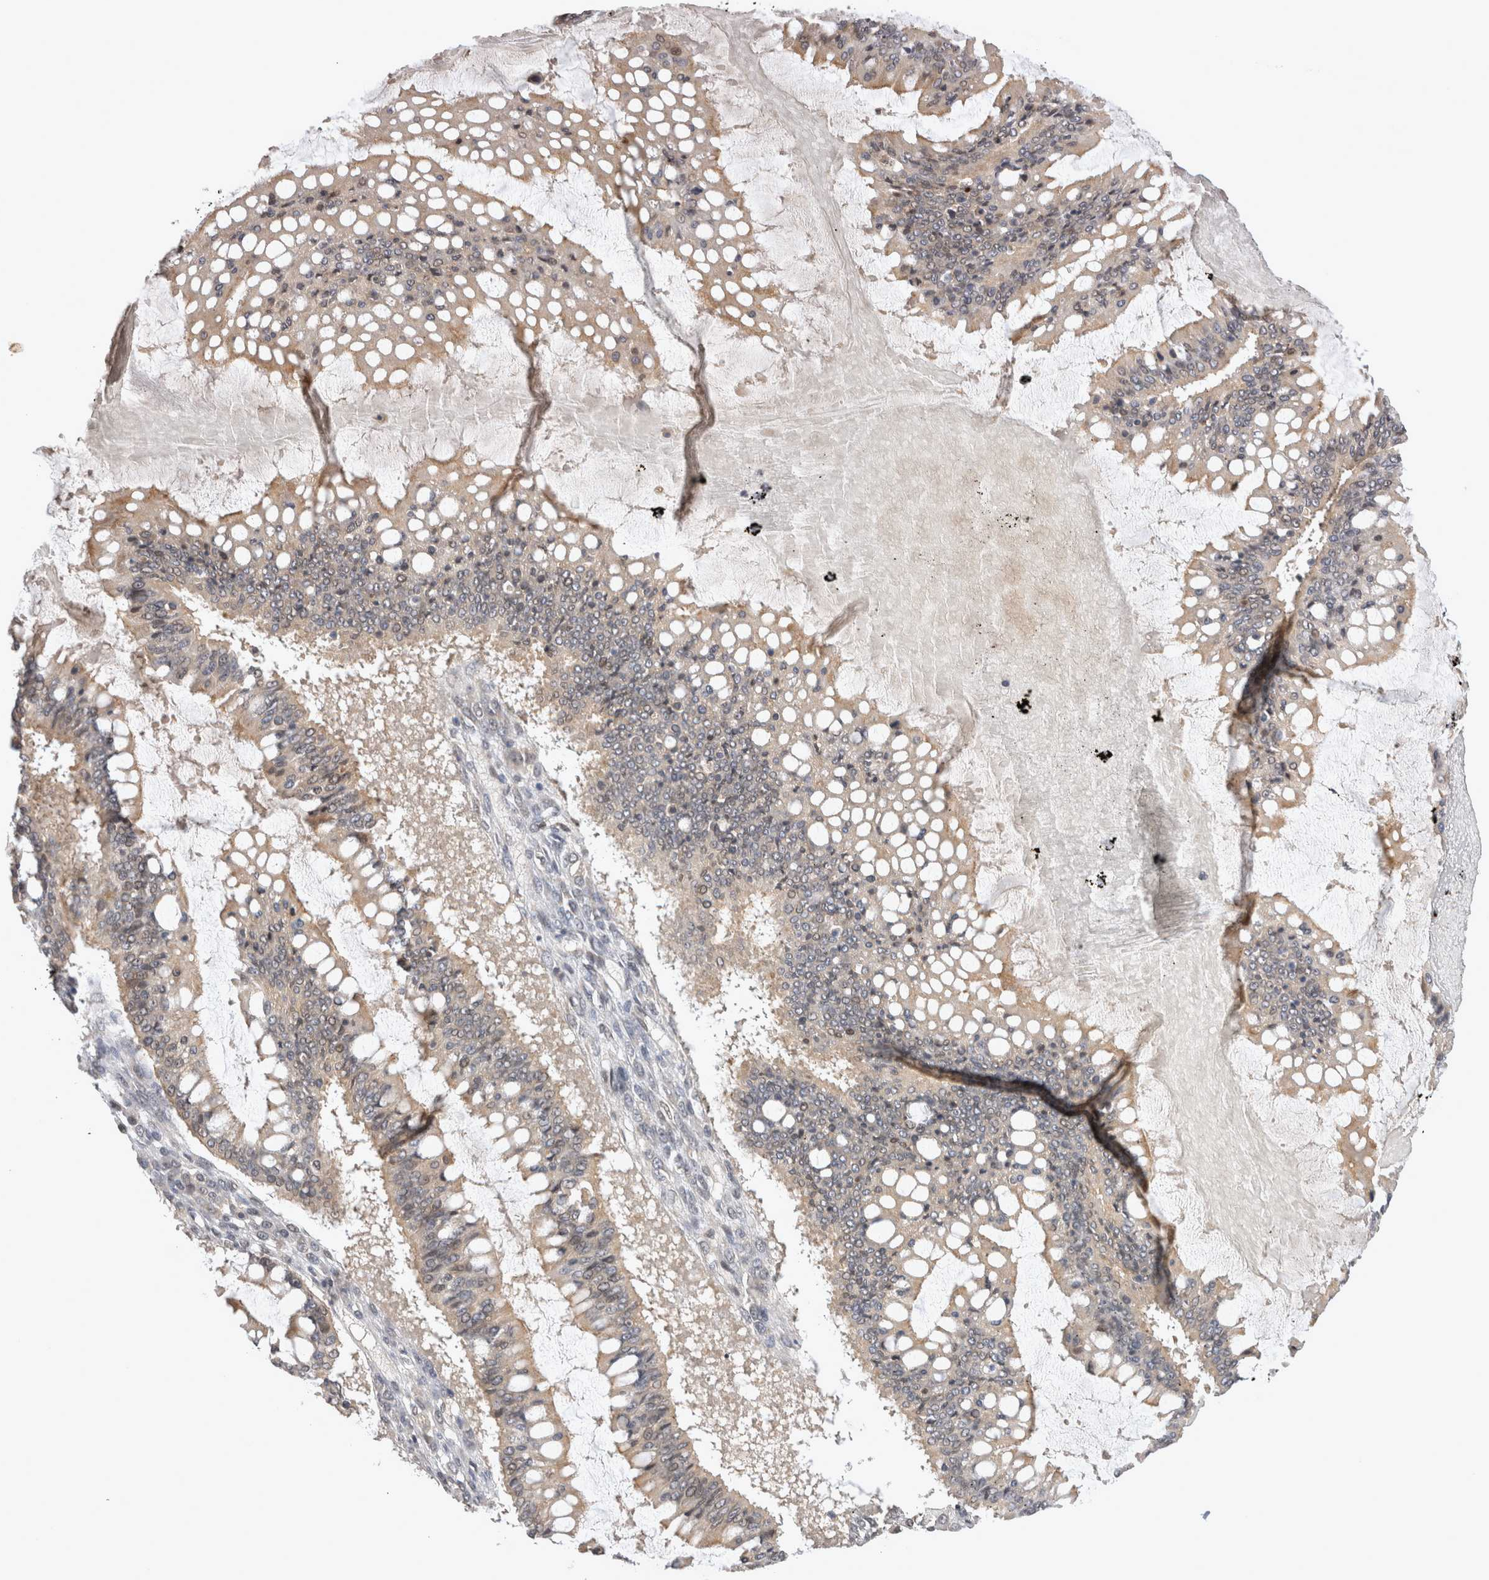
{"staining": {"intensity": "negative", "quantity": "none", "location": "none"}, "tissue": "ovarian cancer", "cell_type": "Tumor cells", "image_type": "cancer", "snomed": [{"axis": "morphology", "description": "Cystadenocarcinoma, mucinous, NOS"}, {"axis": "topography", "description": "Ovary"}], "caption": "Immunohistochemistry (IHC) histopathology image of human ovarian cancer (mucinous cystadenocarcinoma) stained for a protein (brown), which exhibits no positivity in tumor cells.", "gene": "TMEM65", "patient": {"sex": "female", "age": 73}}